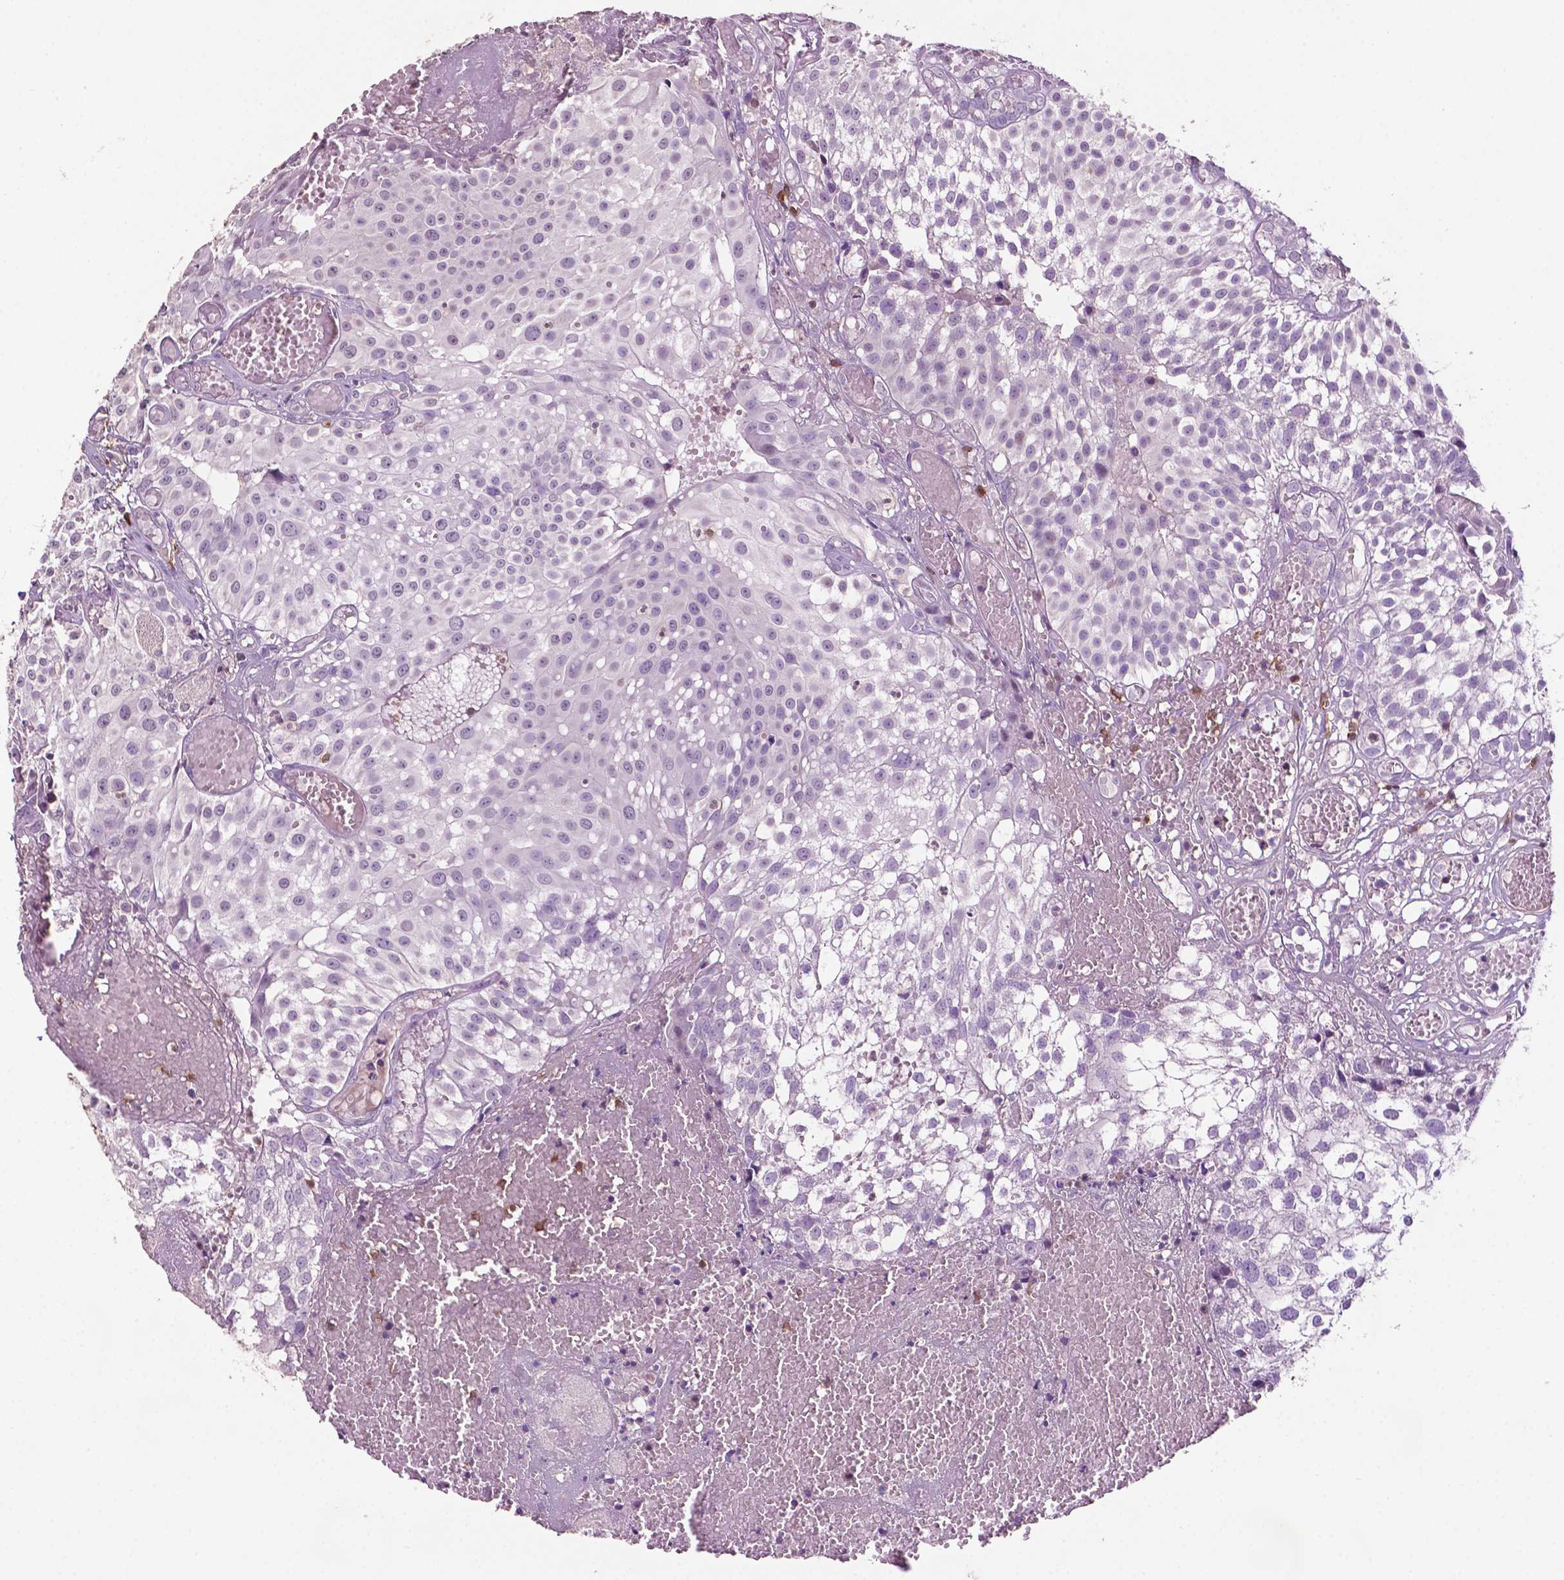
{"staining": {"intensity": "negative", "quantity": "none", "location": "none"}, "tissue": "urothelial cancer", "cell_type": "Tumor cells", "image_type": "cancer", "snomed": [{"axis": "morphology", "description": "Urothelial carcinoma, Low grade"}, {"axis": "topography", "description": "Urinary bladder"}], "caption": "An immunohistochemistry histopathology image of urothelial cancer is shown. There is no staining in tumor cells of urothelial cancer.", "gene": "TBC1D10C", "patient": {"sex": "male", "age": 79}}